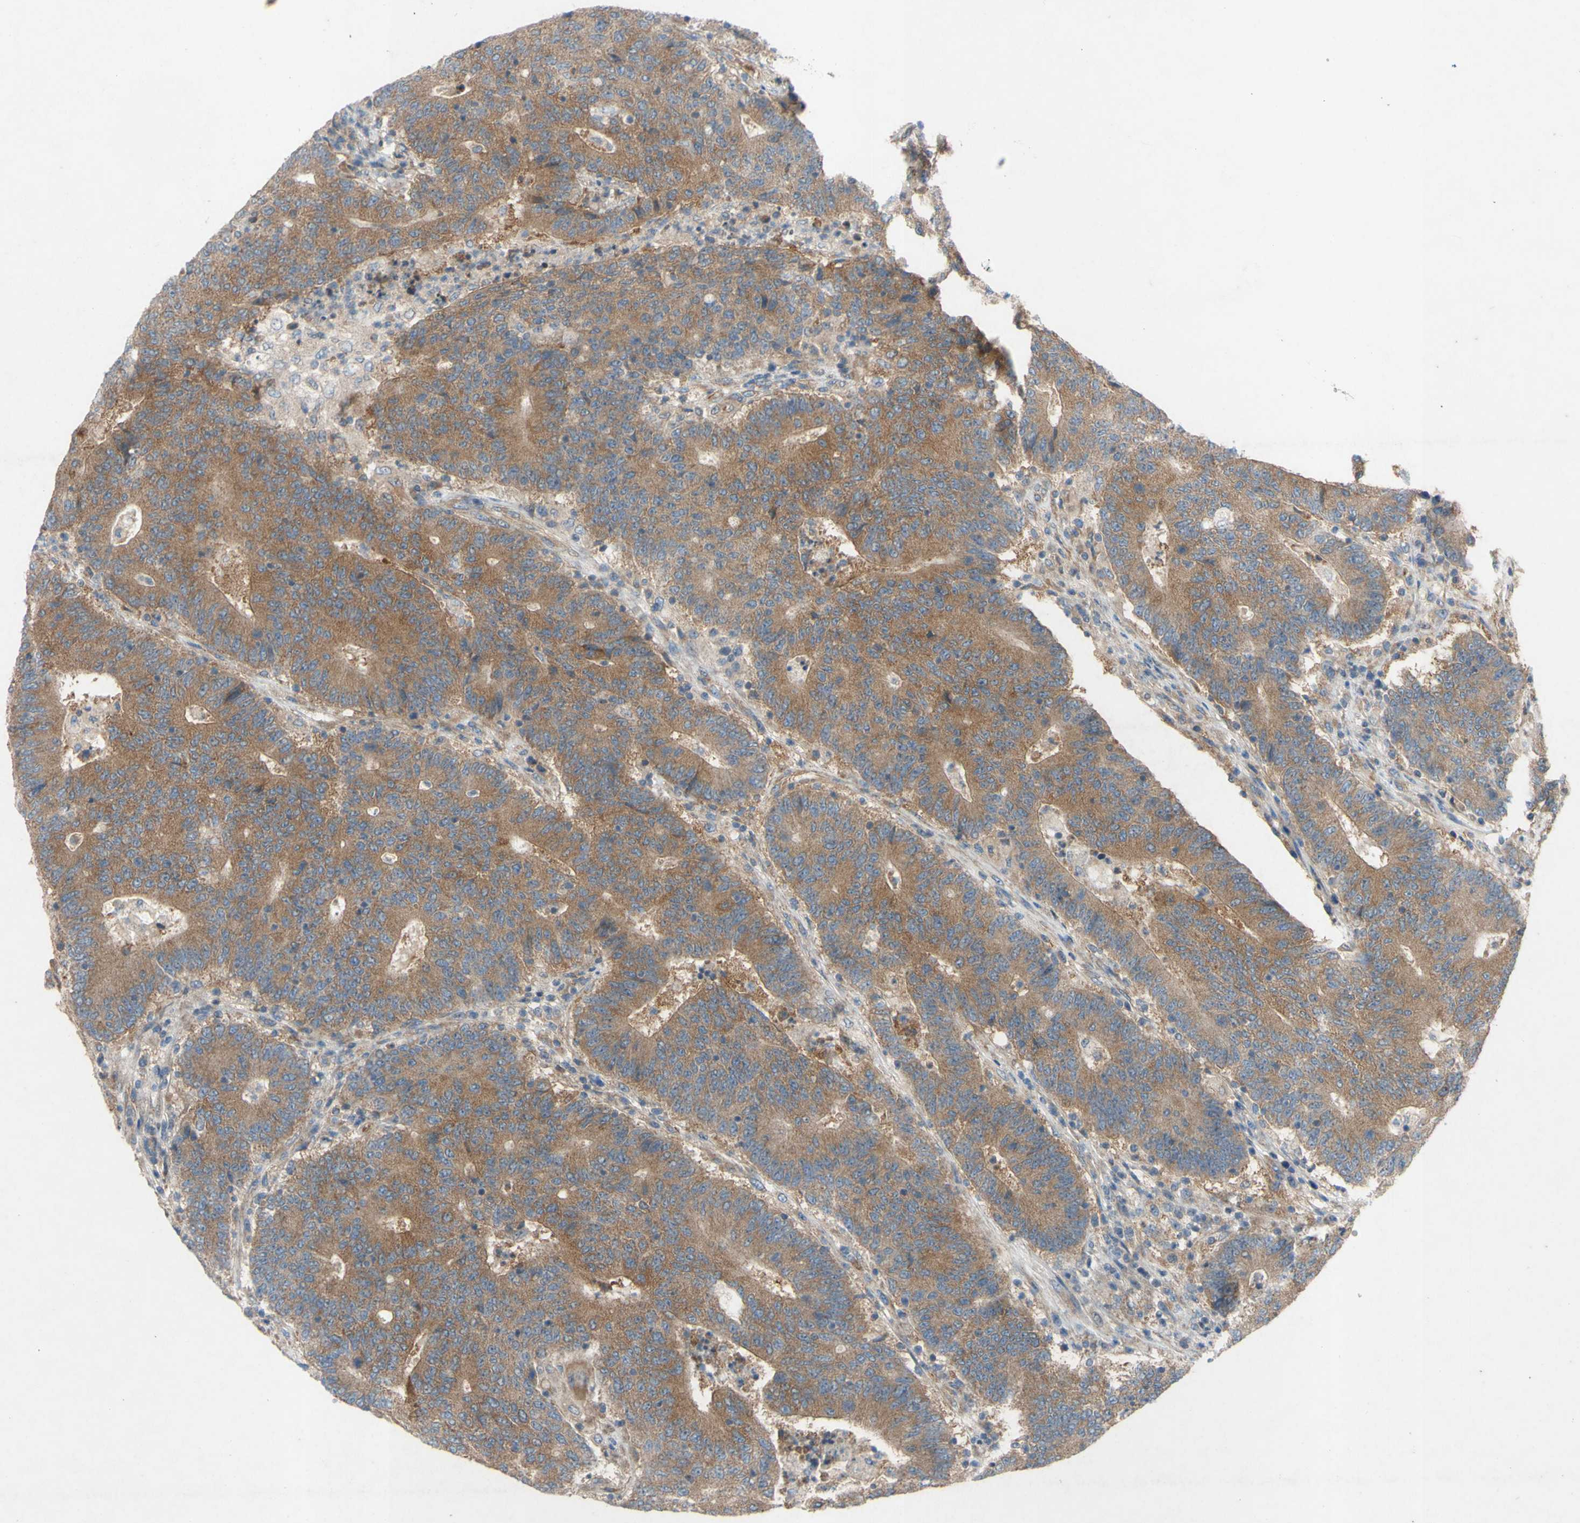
{"staining": {"intensity": "moderate", "quantity": ">75%", "location": "cytoplasmic/membranous"}, "tissue": "colorectal cancer", "cell_type": "Tumor cells", "image_type": "cancer", "snomed": [{"axis": "morphology", "description": "Normal tissue, NOS"}, {"axis": "morphology", "description": "Adenocarcinoma, NOS"}, {"axis": "topography", "description": "Colon"}], "caption": "Protein staining exhibits moderate cytoplasmic/membranous staining in approximately >75% of tumor cells in adenocarcinoma (colorectal). The staining was performed using DAB (3,3'-diaminobenzidine), with brown indicating positive protein expression. Nuclei are stained blue with hematoxylin.", "gene": "TST", "patient": {"sex": "female", "age": 75}}